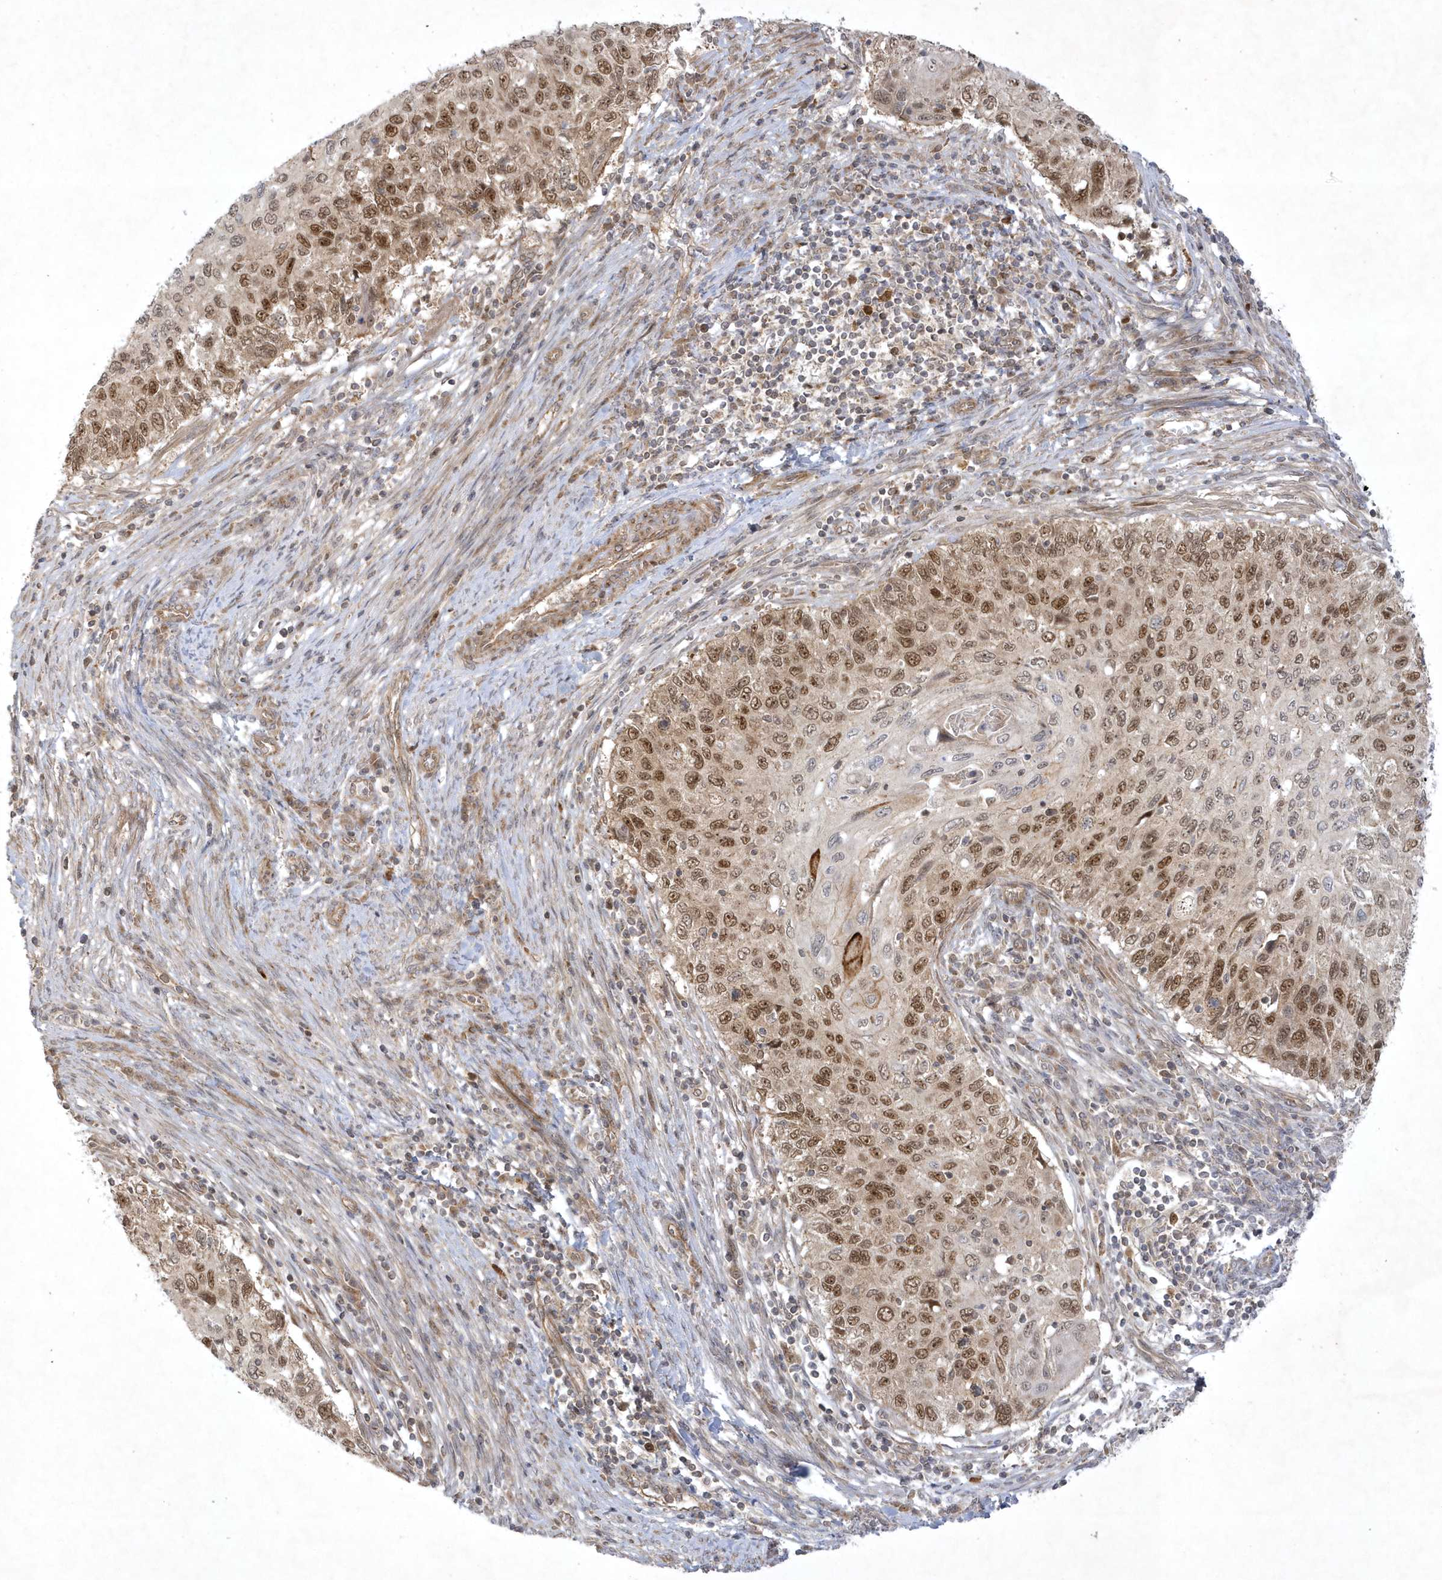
{"staining": {"intensity": "moderate", "quantity": ">75%", "location": "nuclear"}, "tissue": "cervical cancer", "cell_type": "Tumor cells", "image_type": "cancer", "snomed": [{"axis": "morphology", "description": "Squamous cell carcinoma, NOS"}, {"axis": "topography", "description": "Cervix"}], "caption": "Immunohistochemistry (DAB) staining of human squamous cell carcinoma (cervical) exhibits moderate nuclear protein positivity in about >75% of tumor cells.", "gene": "NAF1", "patient": {"sex": "female", "age": 70}}